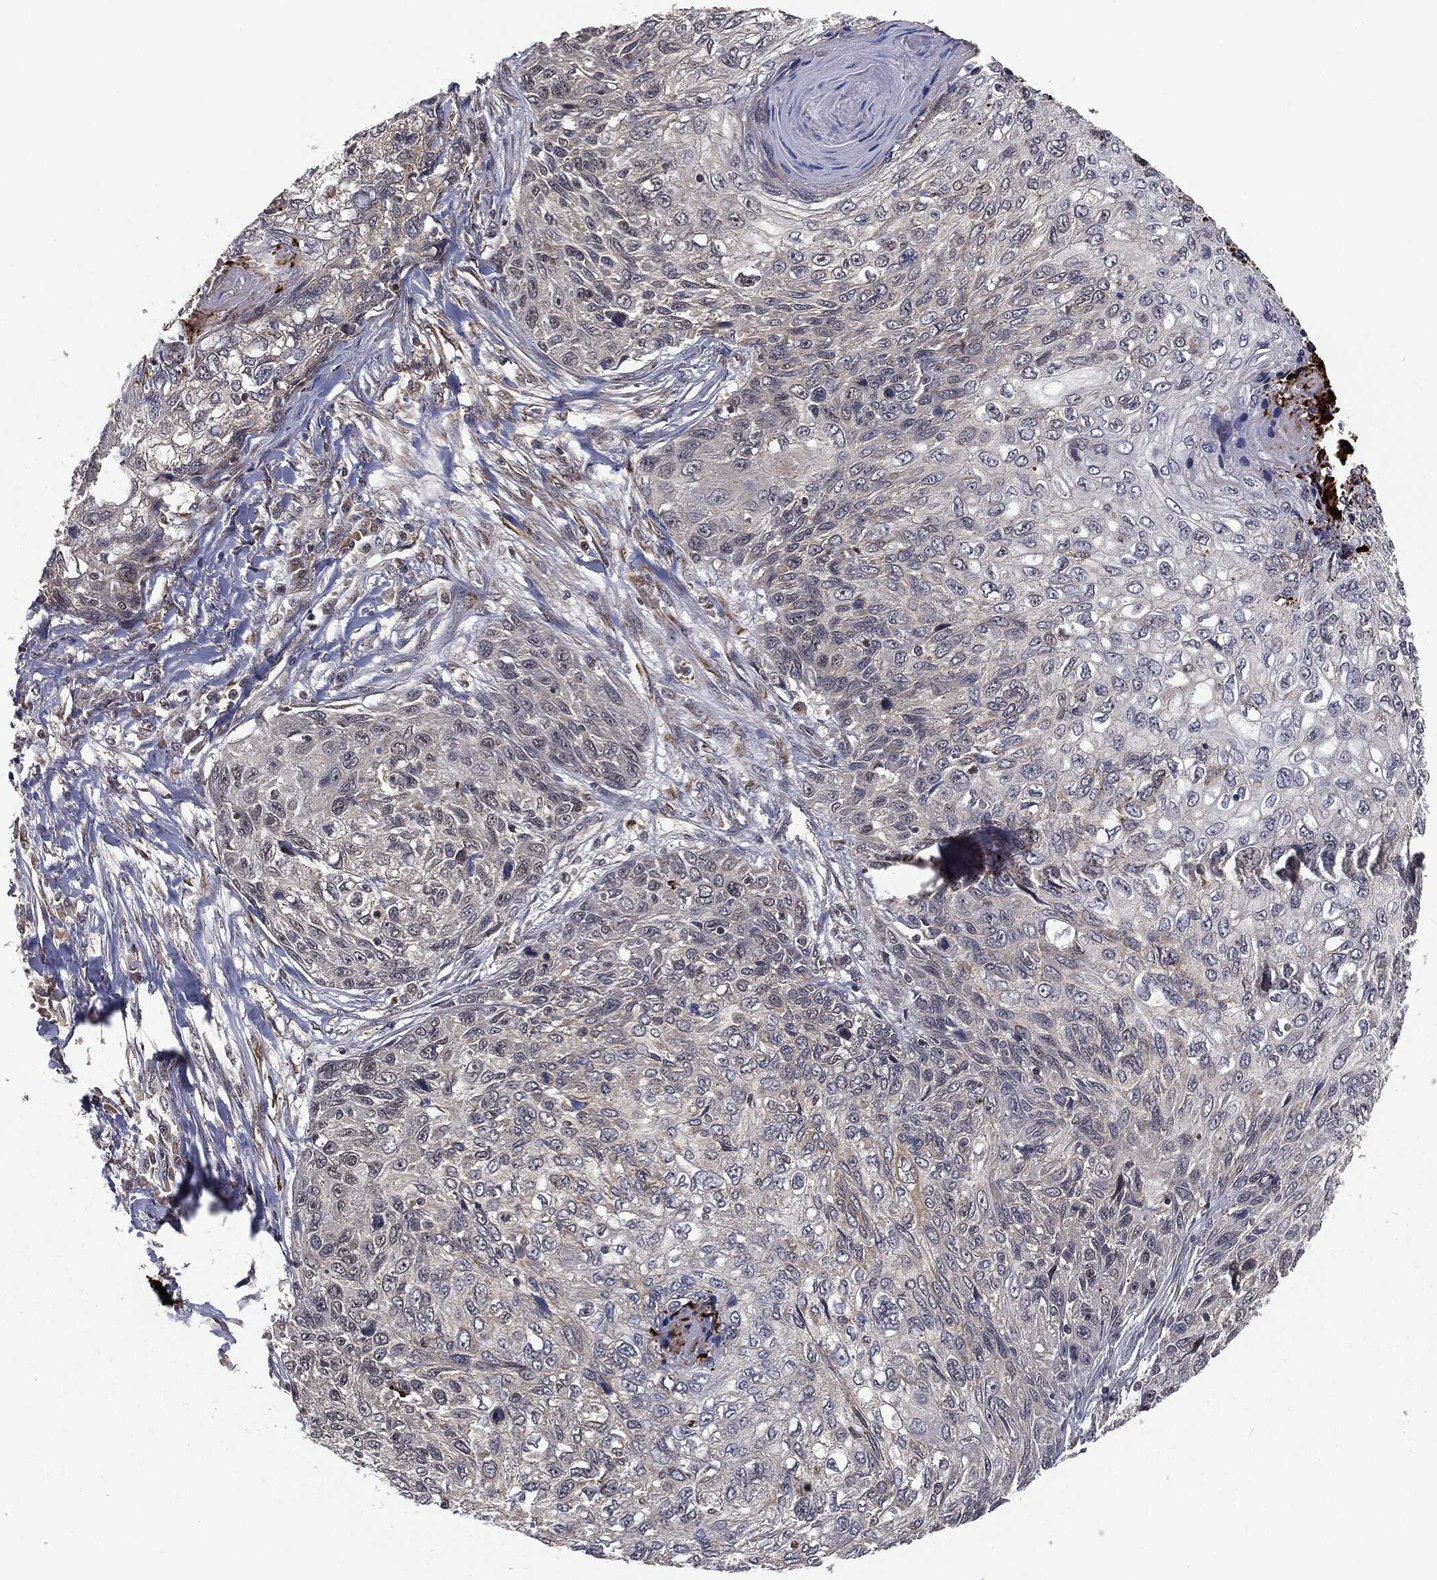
{"staining": {"intensity": "negative", "quantity": "none", "location": "none"}, "tissue": "skin cancer", "cell_type": "Tumor cells", "image_type": "cancer", "snomed": [{"axis": "morphology", "description": "Squamous cell carcinoma, NOS"}, {"axis": "topography", "description": "Skin"}], "caption": "Immunohistochemical staining of skin squamous cell carcinoma displays no significant positivity in tumor cells. The staining is performed using DAB brown chromogen with nuclei counter-stained in using hematoxylin.", "gene": "FBXO7", "patient": {"sex": "male", "age": 92}}